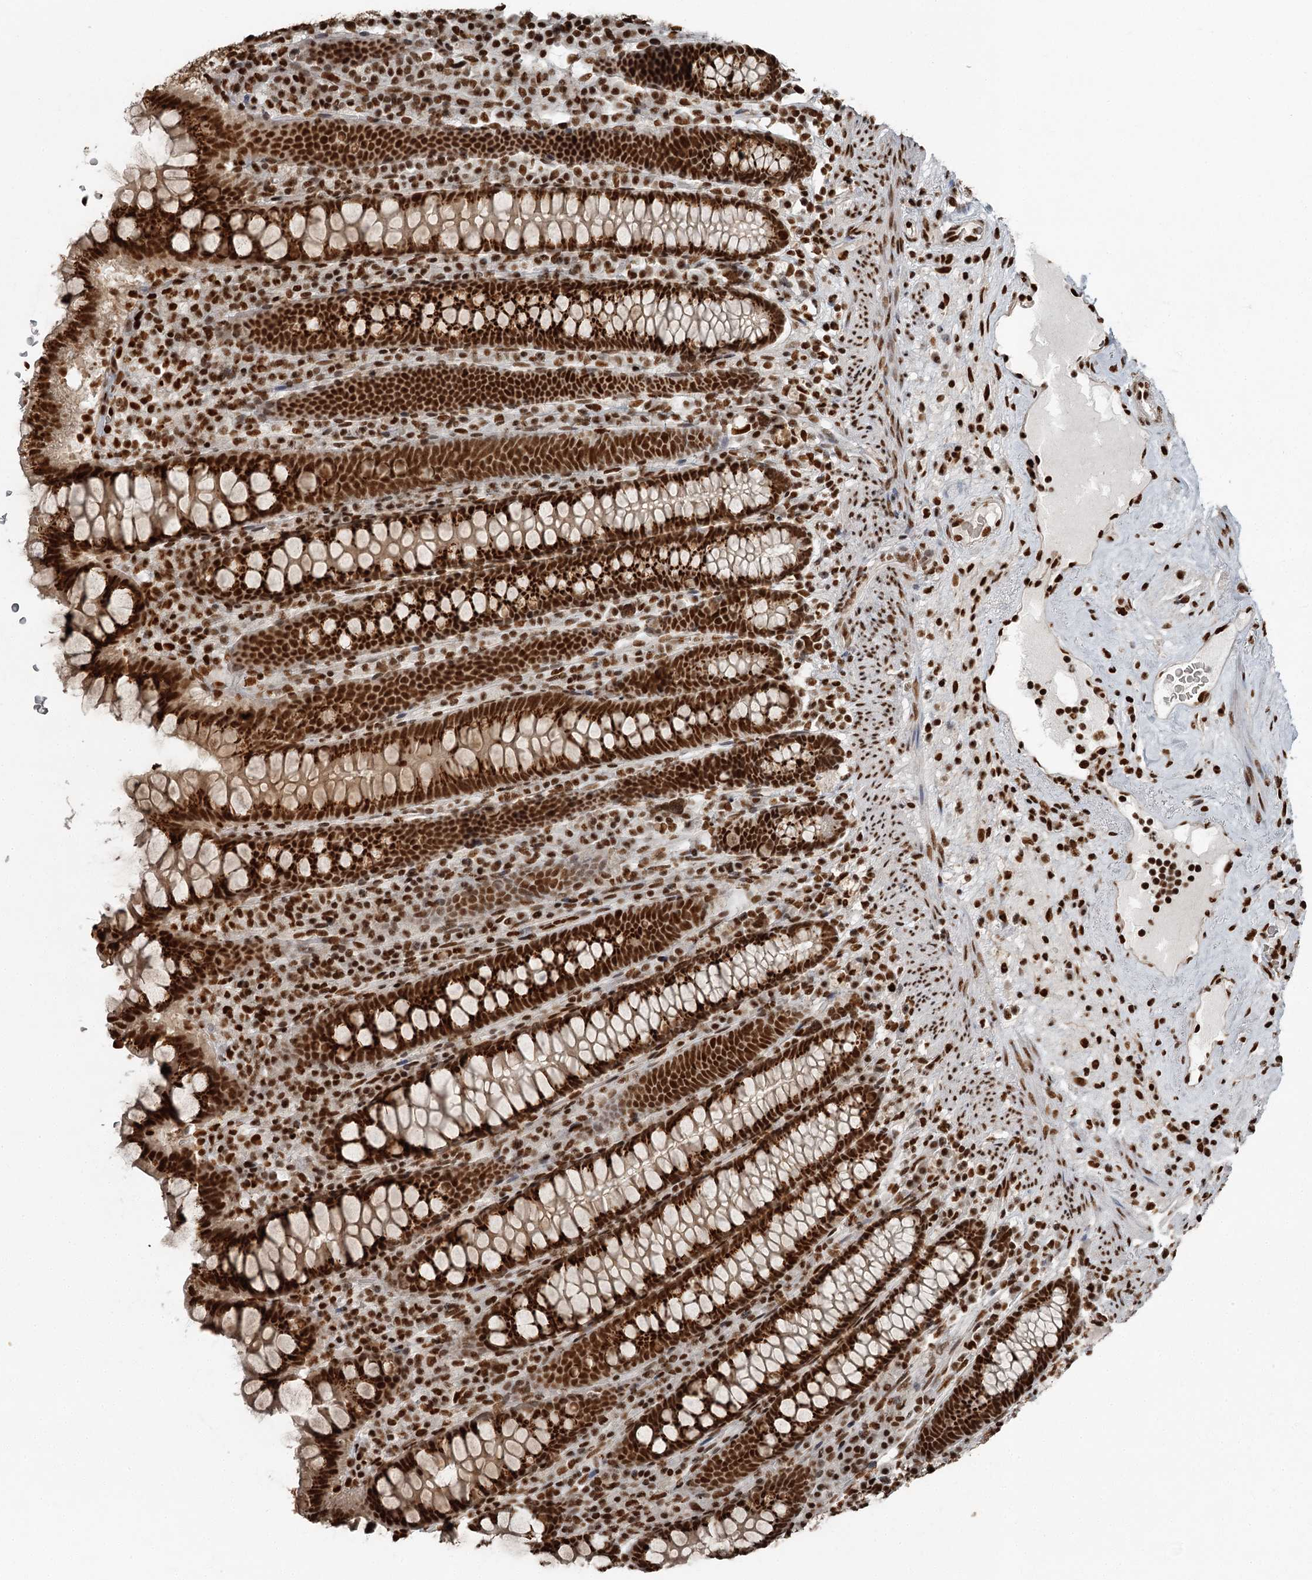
{"staining": {"intensity": "strong", "quantity": ">75%", "location": "nuclear"}, "tissue": "colon", "cell_type": "Endothelial cells", "image_type": "normal", "snomed": [{"axis": "morphology", "description": "Normal tissue, NOS"}, {"axis": "topography", "description": "Colon"}], "caption": "Strong nuclear positivity is present in approximately >75% of endothelial cells in normal colon.", "gene": "RBBP7", "patient": {"sex": "female", "age": 79}}